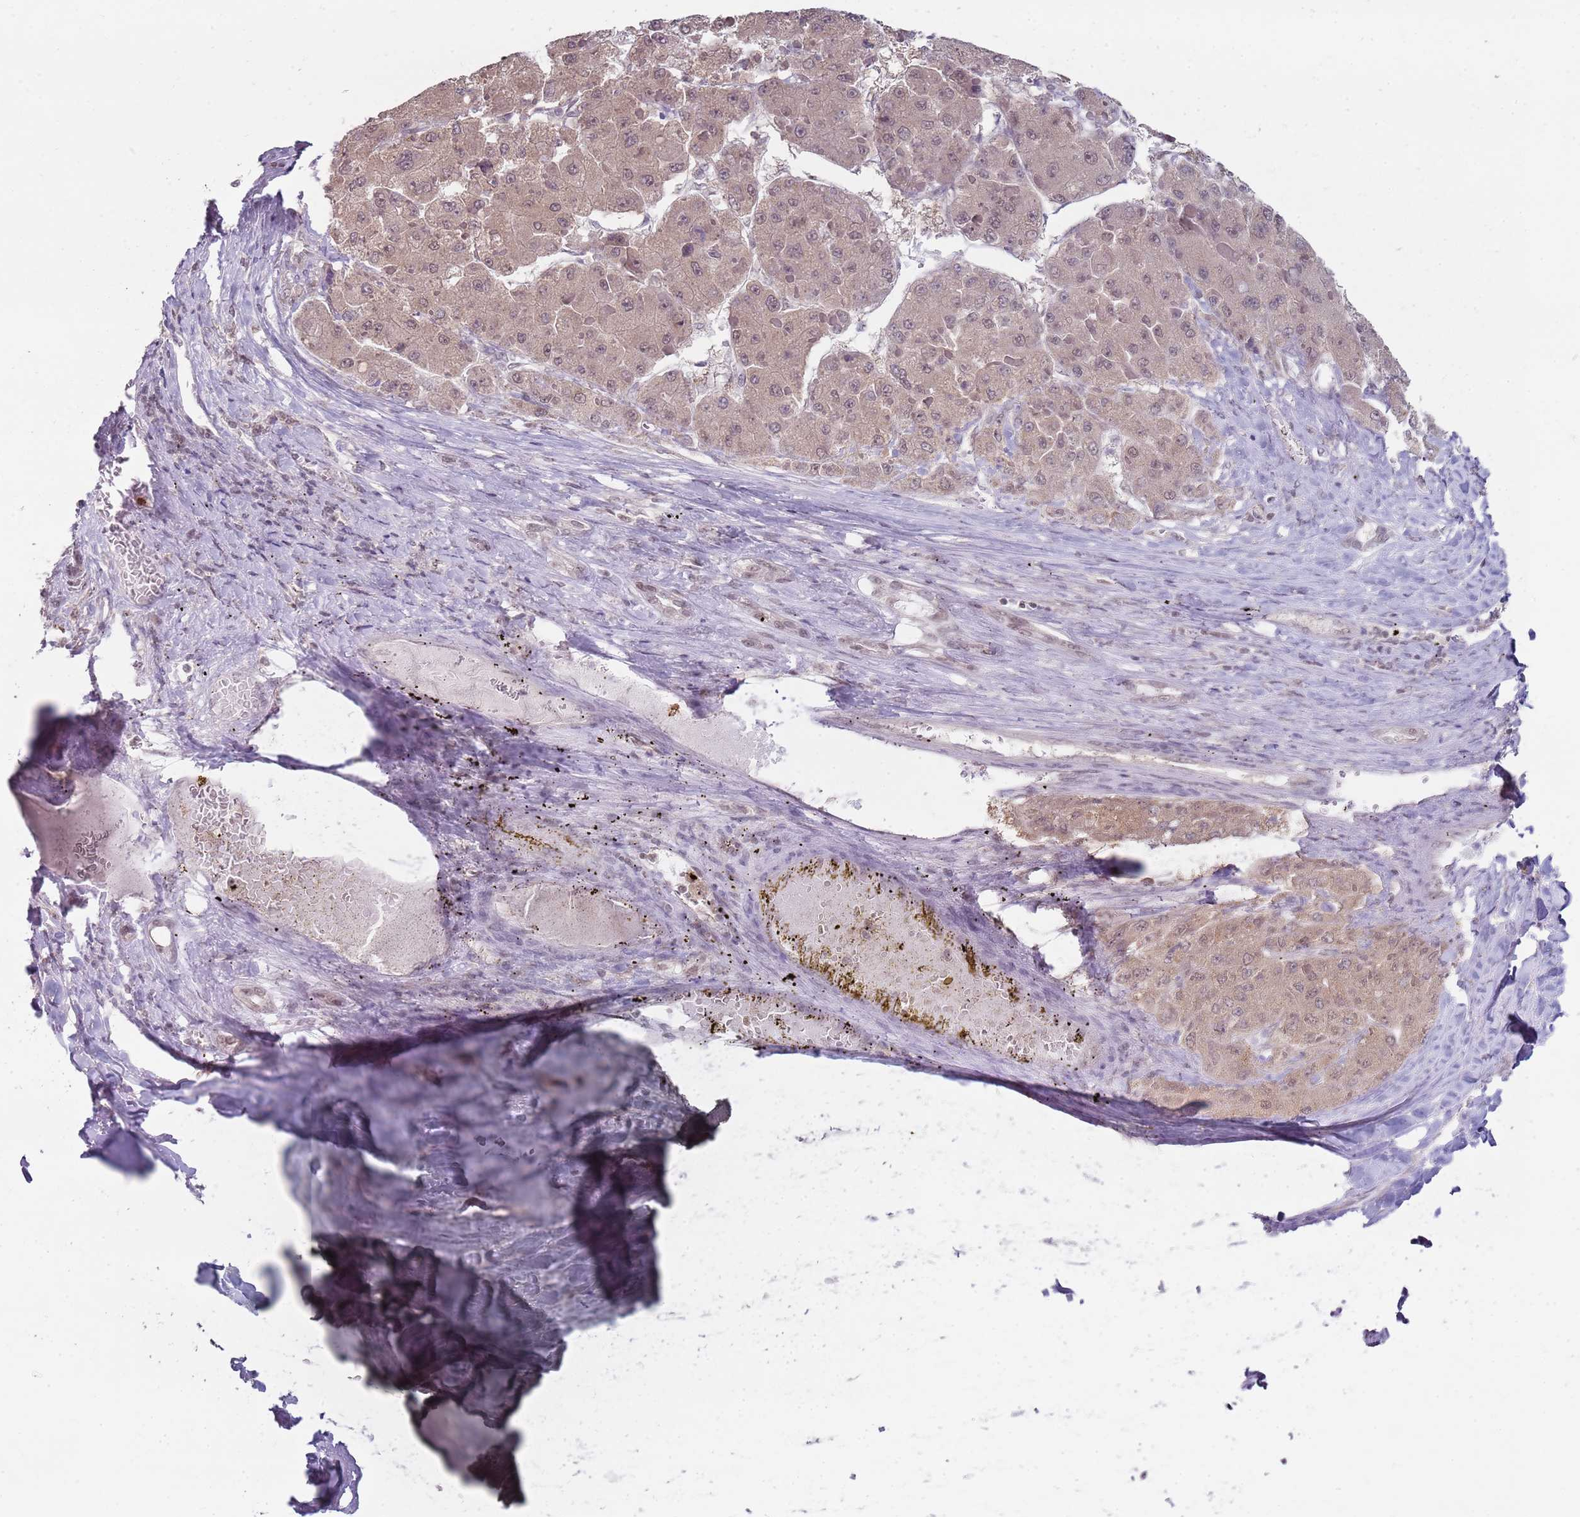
{"staining": {"intensity": "weak", "quantity": ">75%", "location": "cytoplasmic/membranous"}, "tissue": "liver cancer", "cell_type": "Tumor cells", "image_type": "cancer", "snomed": [{"axis": "morphology", "description": "Carcinoma, Hepatocellular, NOS"}, {"axis": "topography", "description": "Liver"}], "caption": "This photomicrograph exhibits IHC staining of liver cancer (hepatocellular carcinoma), with low weak cytoplasmic/membranous expression in approximately >75% of tumor cells.", "gene": "SMARCAL1", "patient": {"sex": "female", "age": 73}}